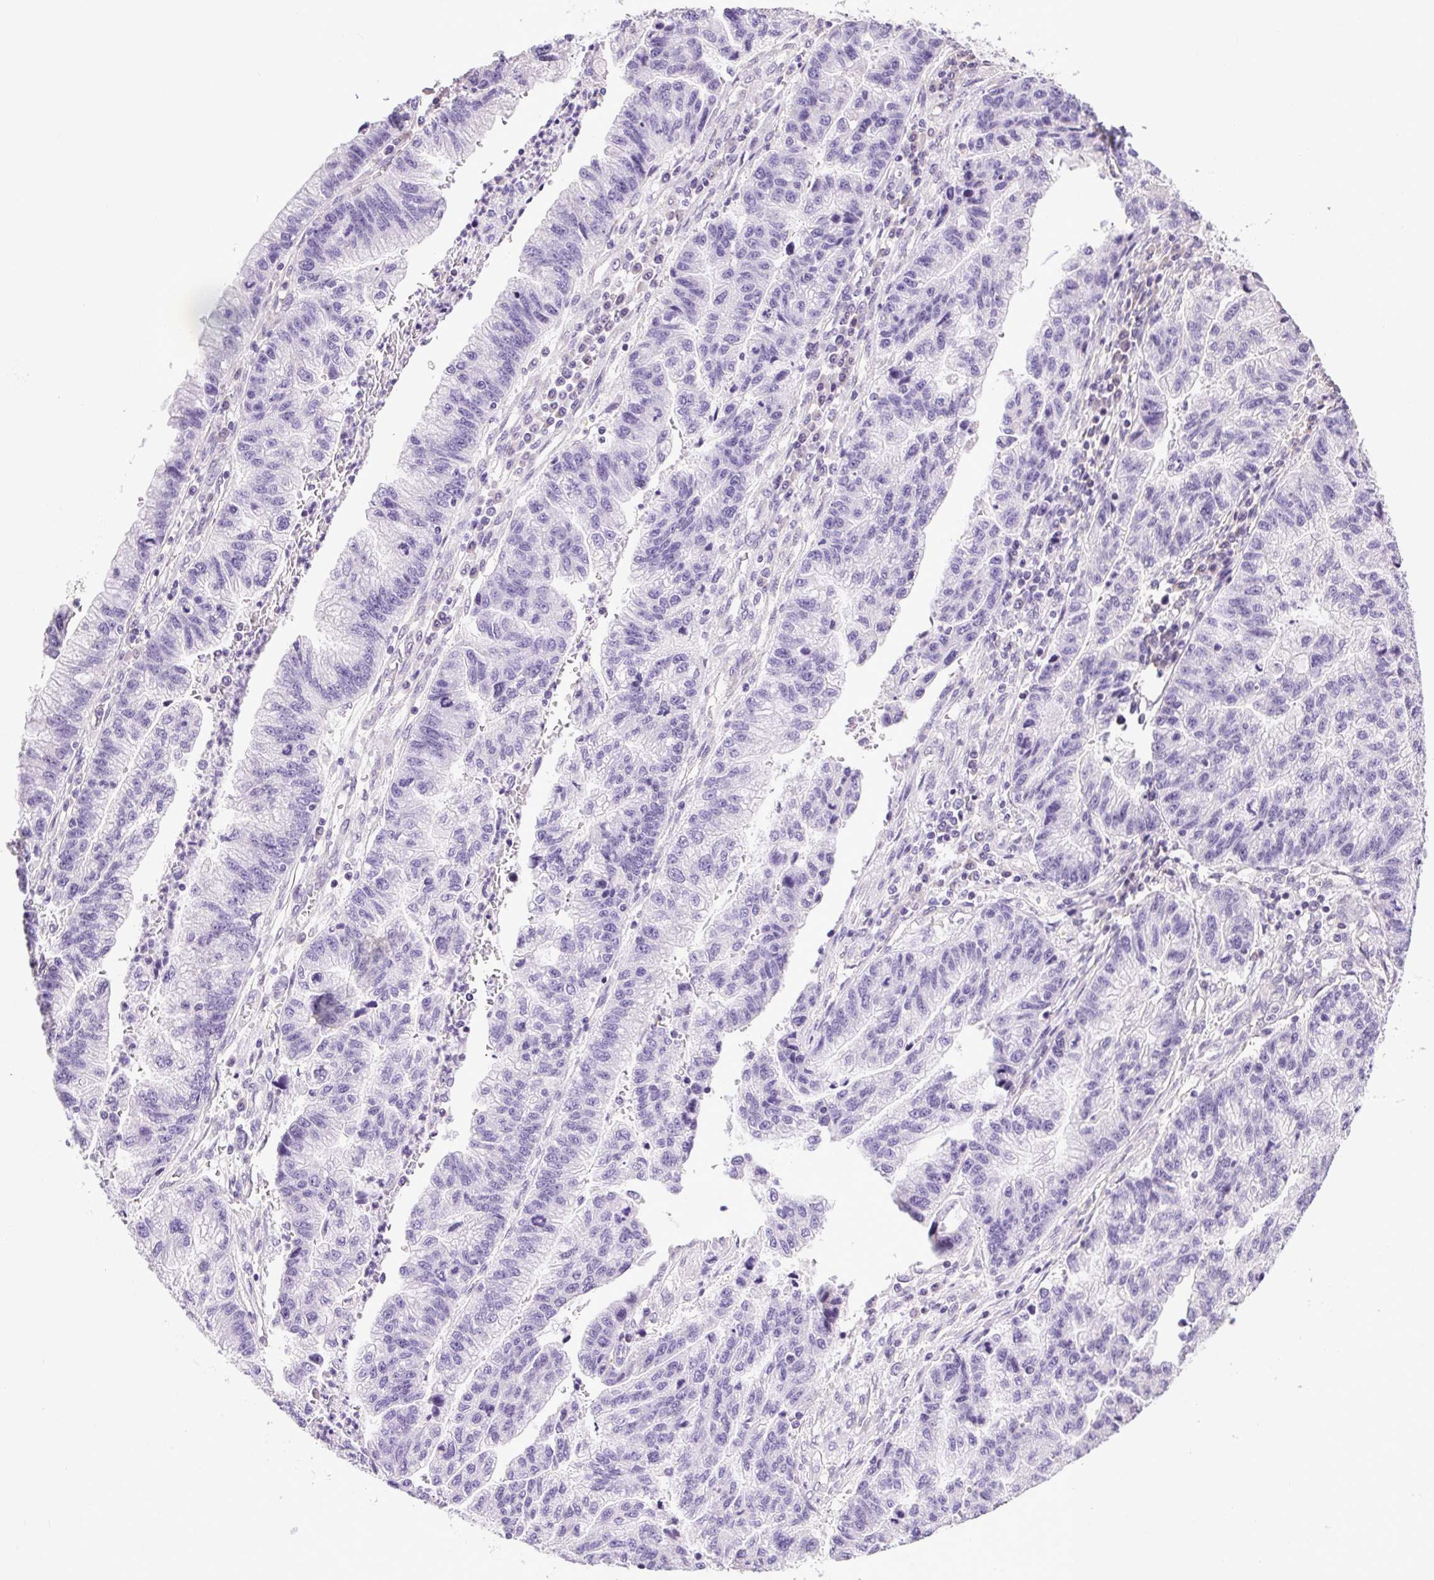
{"staining": {"intensity": "negative", "quantity": "none", "location": "none"}, "tissue": "stomach cancer", "cell_type": "Tumor cells", "image_type": "cancer", "snomed": [{"axis": "morphology", "description": "Adenocarcinoma, NOS"}, {"axis": "topography", "description": "Stomach"}], "caption": "Tumor cells are negative for protein expression in human stomach cancer.", "gene": "SYCE2", "patient": {"sex": "male", "age": 83}}